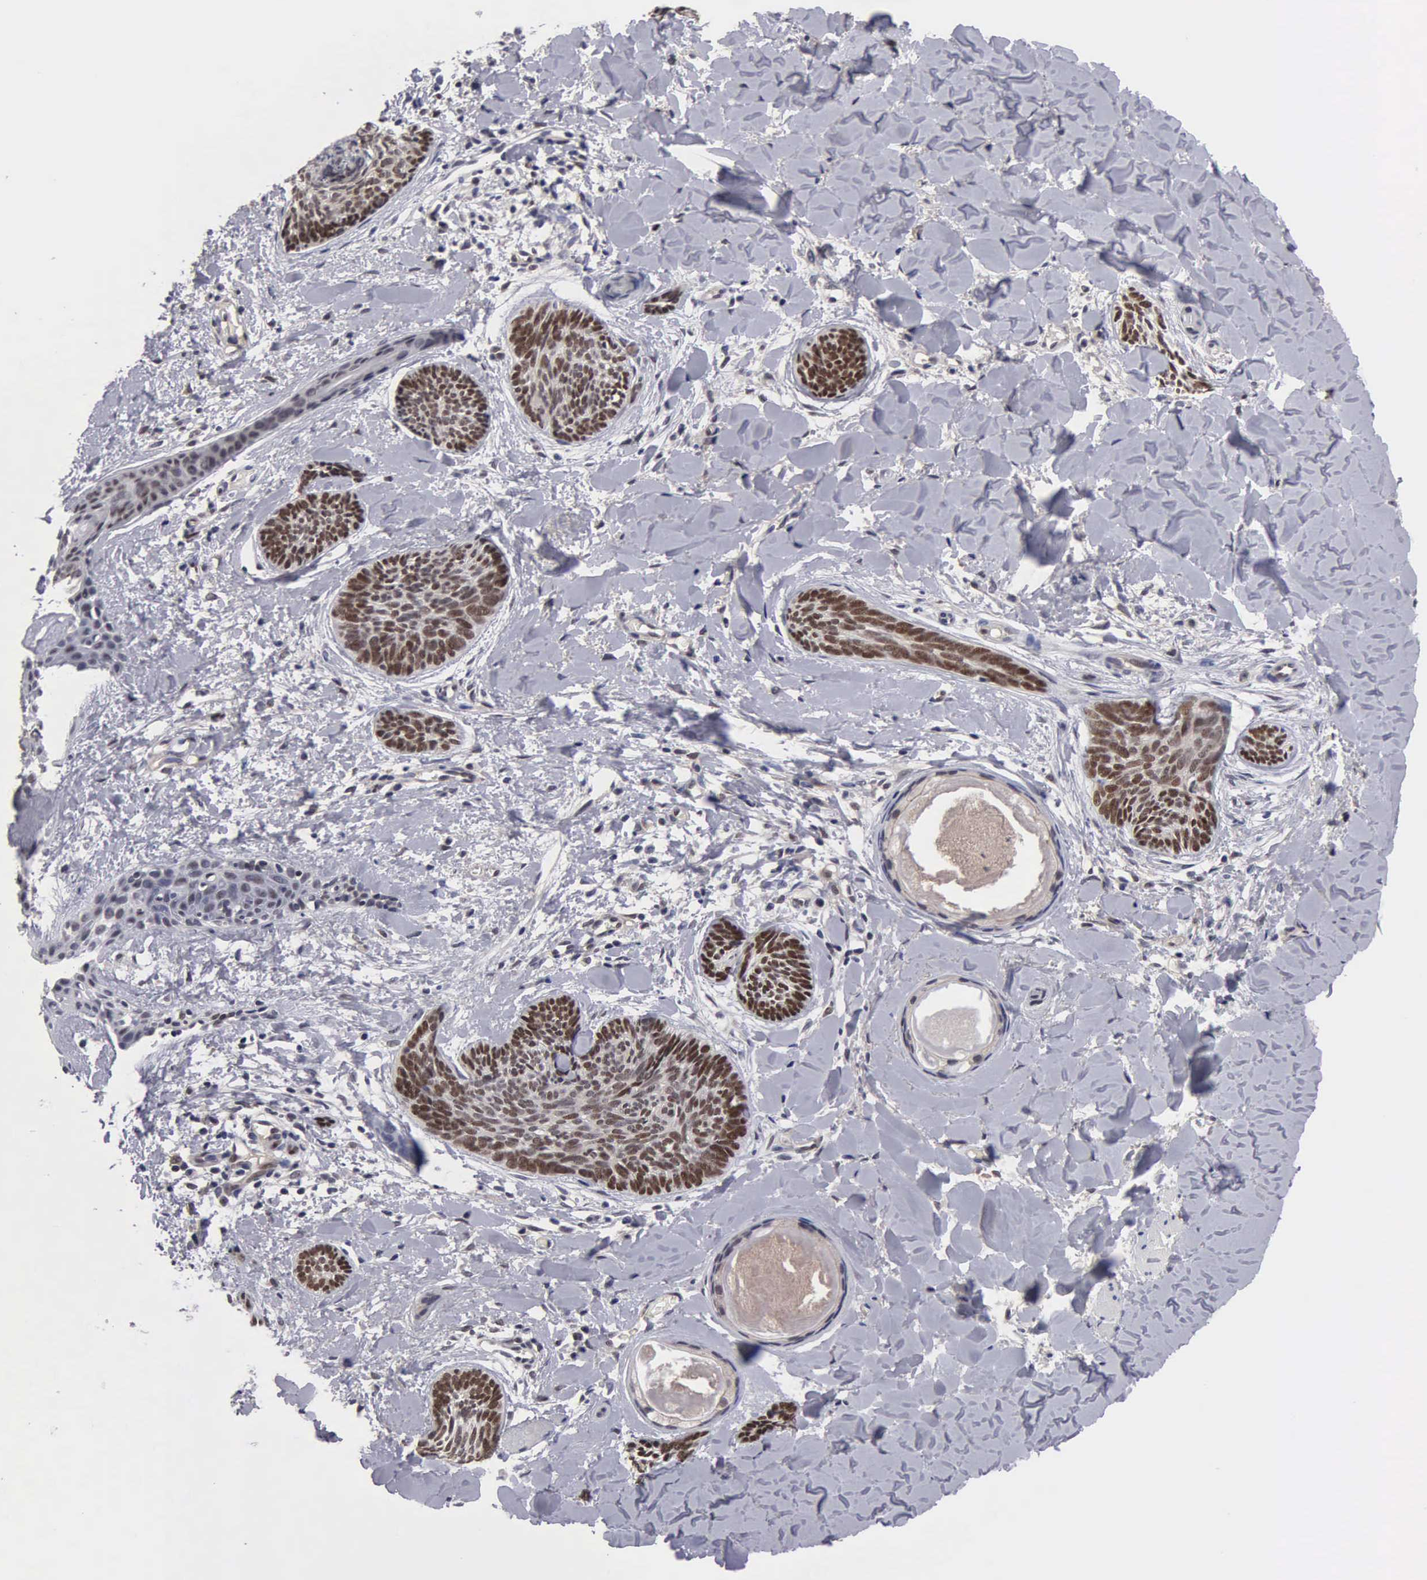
{"staining": {"intensity": "strong", "quantity": ">75%", "location": "nuclear"}, "tissue": "skin cancer", "cell_type": "Tumor cells", "image_type": "cancer", "snomed": [{"axis": "morphology", "description": "Basal cell carcinoma"}, {"axis": "topography", "description": "Skin"}], "caption": "This image exhibits immunohistochemistry staining of human basal cell carcinoma (skin), with high strong nuclear expression in approximately >75% of tumor cells.", "gene": "ZBTB33", "patient": {"sex": "female", "age": 81}}